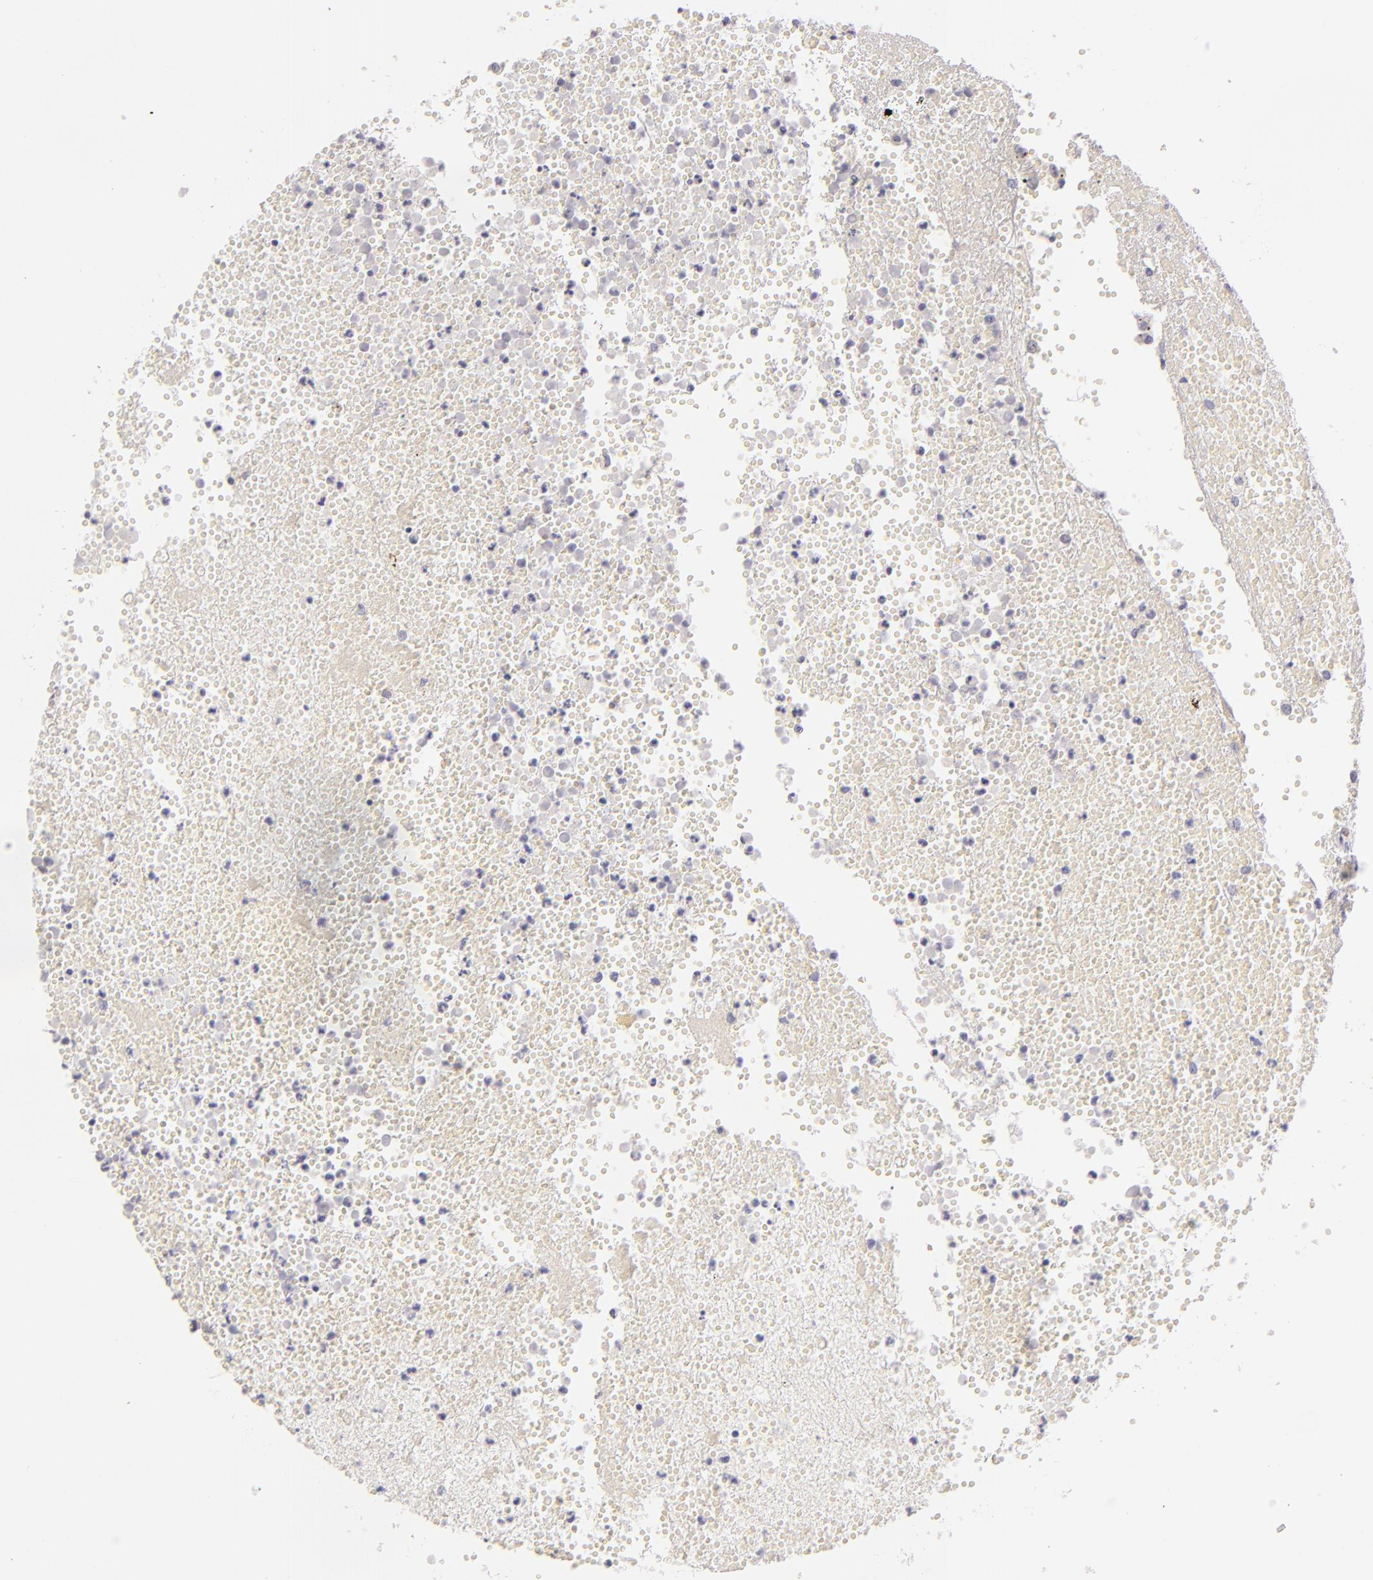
{"staining": {"intensity": "negative", "quantity": "none", "location": "none"}, "tissue": "glioma", "cell_type": "Tumor cells", "image_type": "cancer", "snomed": [{"axis": "morphology", "description": "Glioma, malignant, High grade"}, {"axis": "topography", "description": "Brain"}], "caption": "Glioma was stained to show a protein in brown. There is no significant positivity in tumor cells.", "gene": "F13A1", "patient": {"sex": "male", "age": 66}}